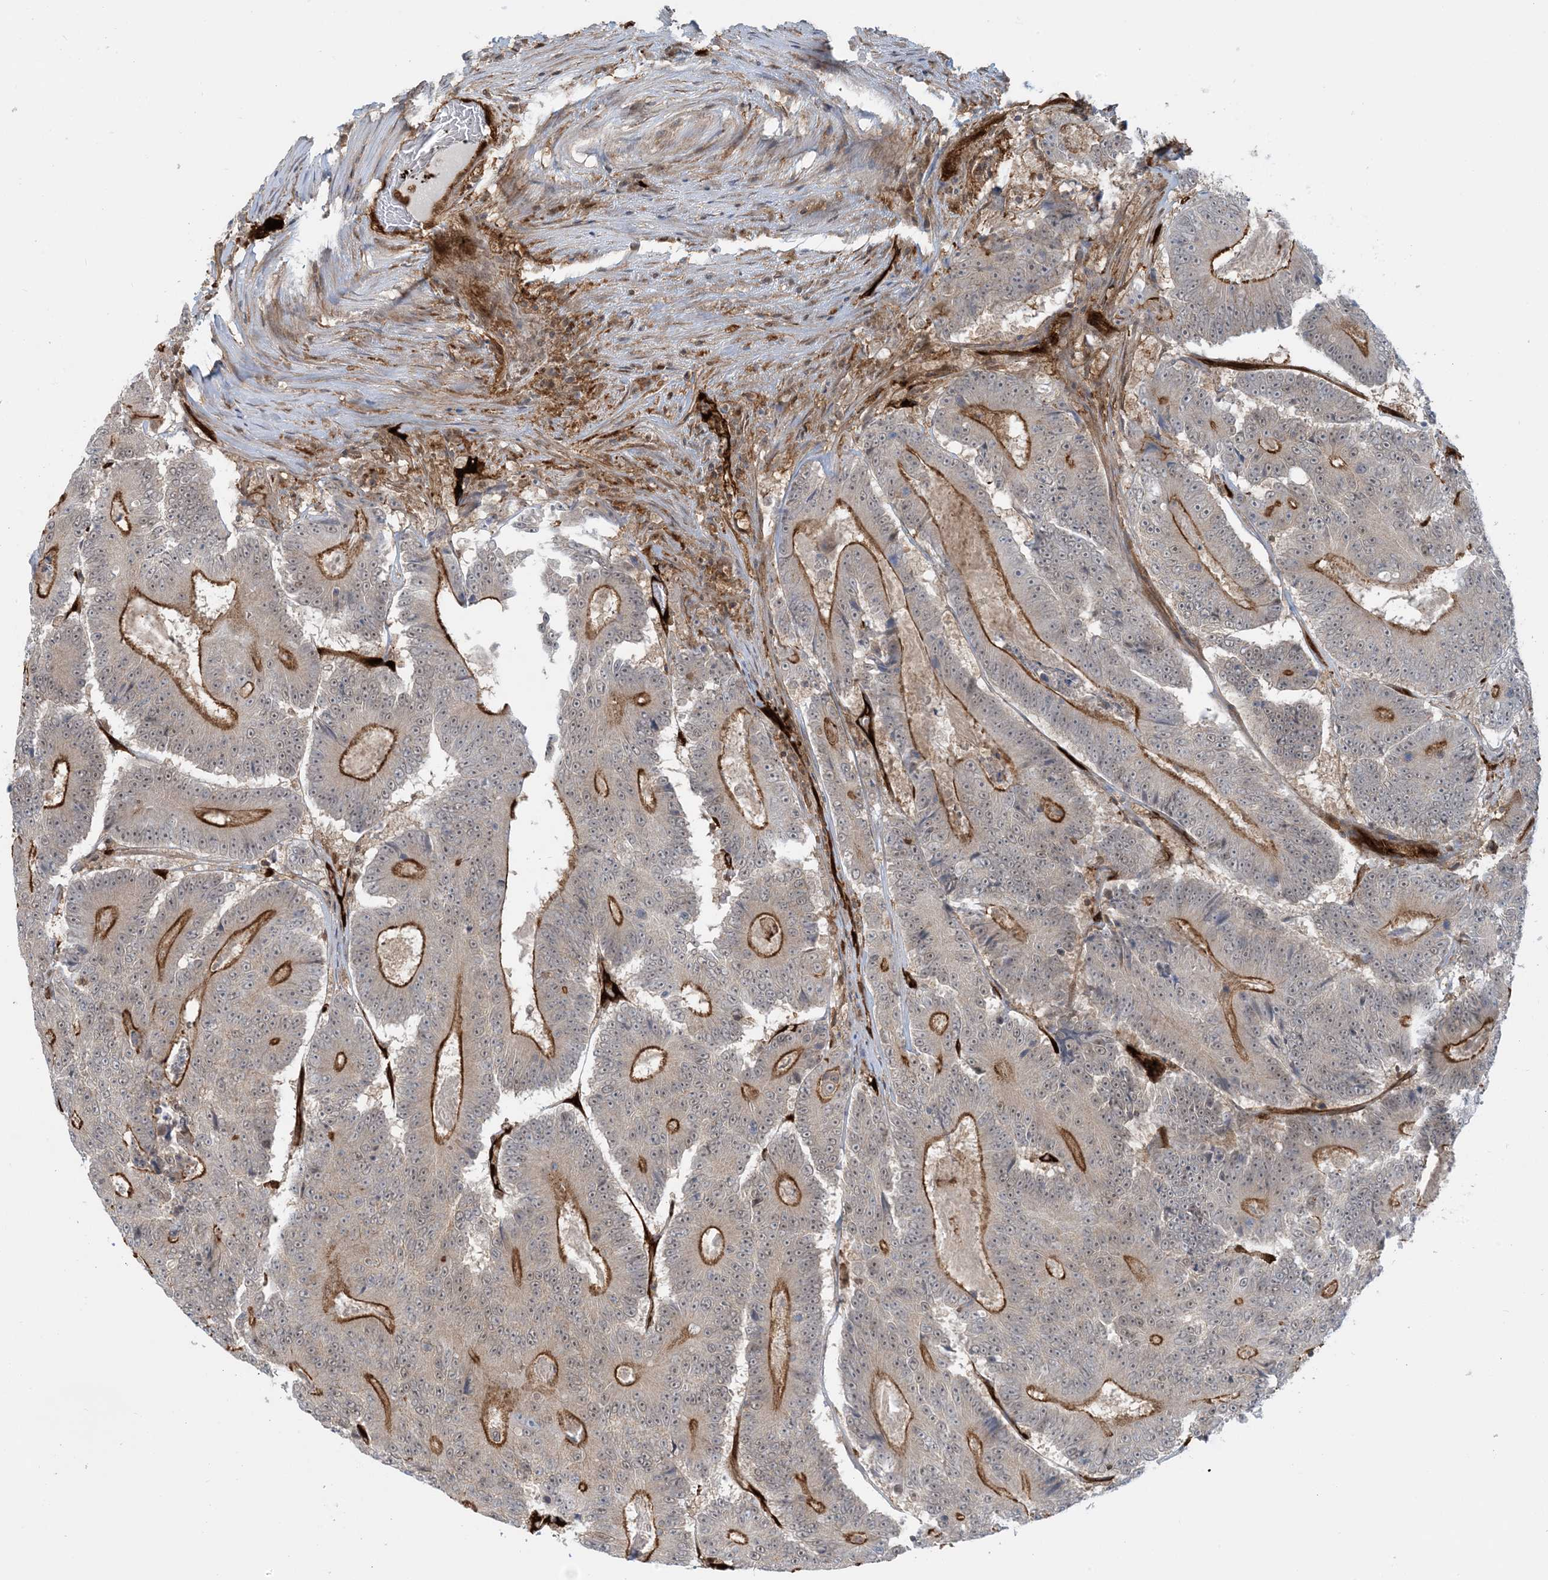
{"staining": {"intensity": "strong", "quantity": ">75%", "location": "cytoplasmic/membranous"}, "tissue": "colorectal cancer", "cell_type": "Tumor cells", "image_type": "cancer", "snomed": [{"axis": "morphology", "description": "Adenocarcinoma, NOS"}, {"axis": "topography", "description": "Colon"}], "caption": "Tumor cells show high levels of strong cytoplasmic/membranous positivity in approximately >75% of cells in human colorectal cancer. (IHC, brightfield microscopy, high magnification).", "gene": "PPM1F", "patient": {"sex": "male", "age": 83}}